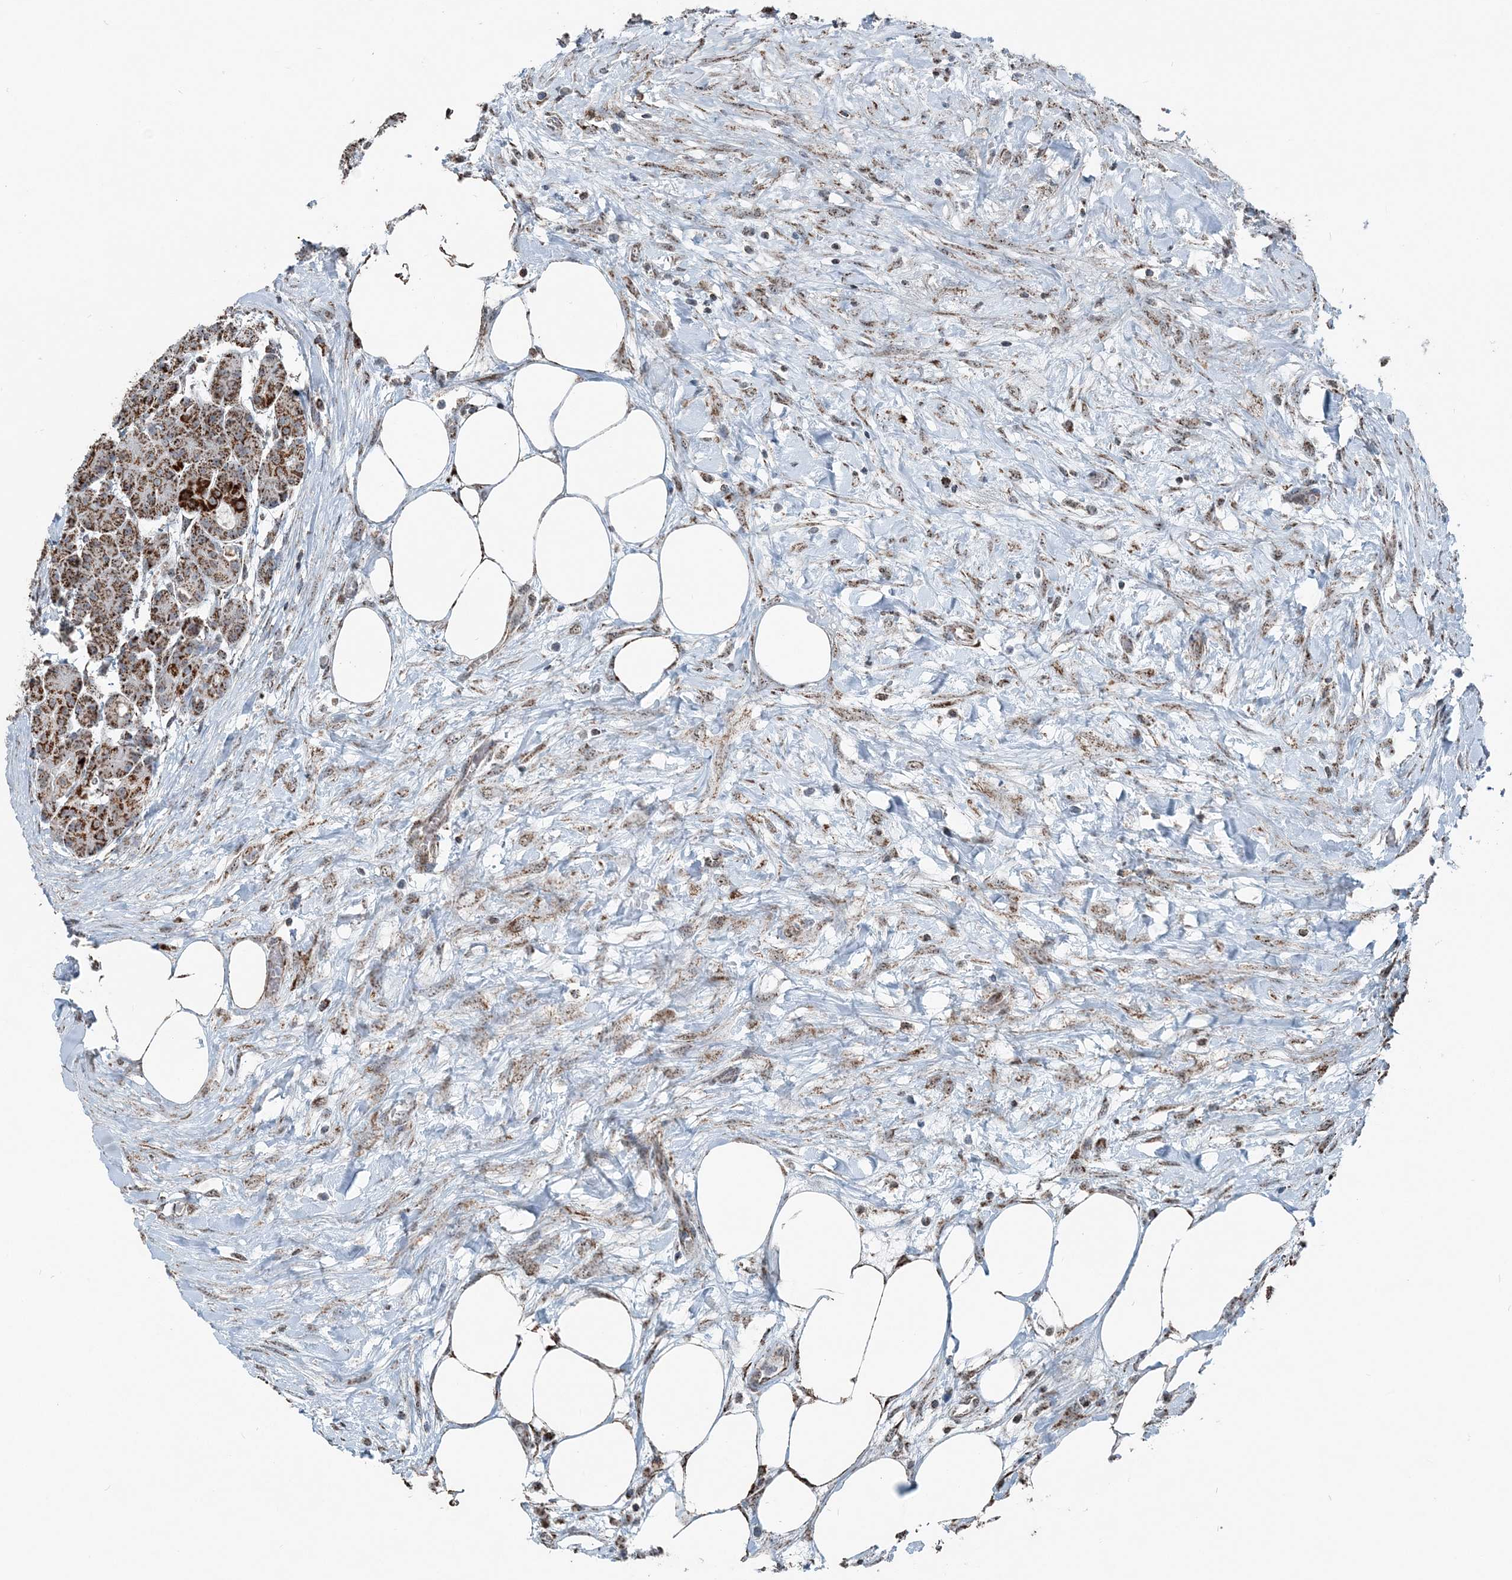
{"staining": {"intensity": "strong", "quantity": ">75%", "location": "cytoplasmic/membranous"}, "tissue": "pancreas", "cell_type": "Exocrine glandular cells", "image_type": "normal", "snomed": [{"axis": "morphology", "description": "Normal tissue, NOS"}, {"axis": "topography", "description": "Pancreas"}], "caption": "Pancreas stained with a brown dye displays strong cytoplasmic/membranous positive staining in approximately >75% of exocrine glandular cells.", "gene": "SUCLG1", "patient": {"sex": "male", "age": 63}}